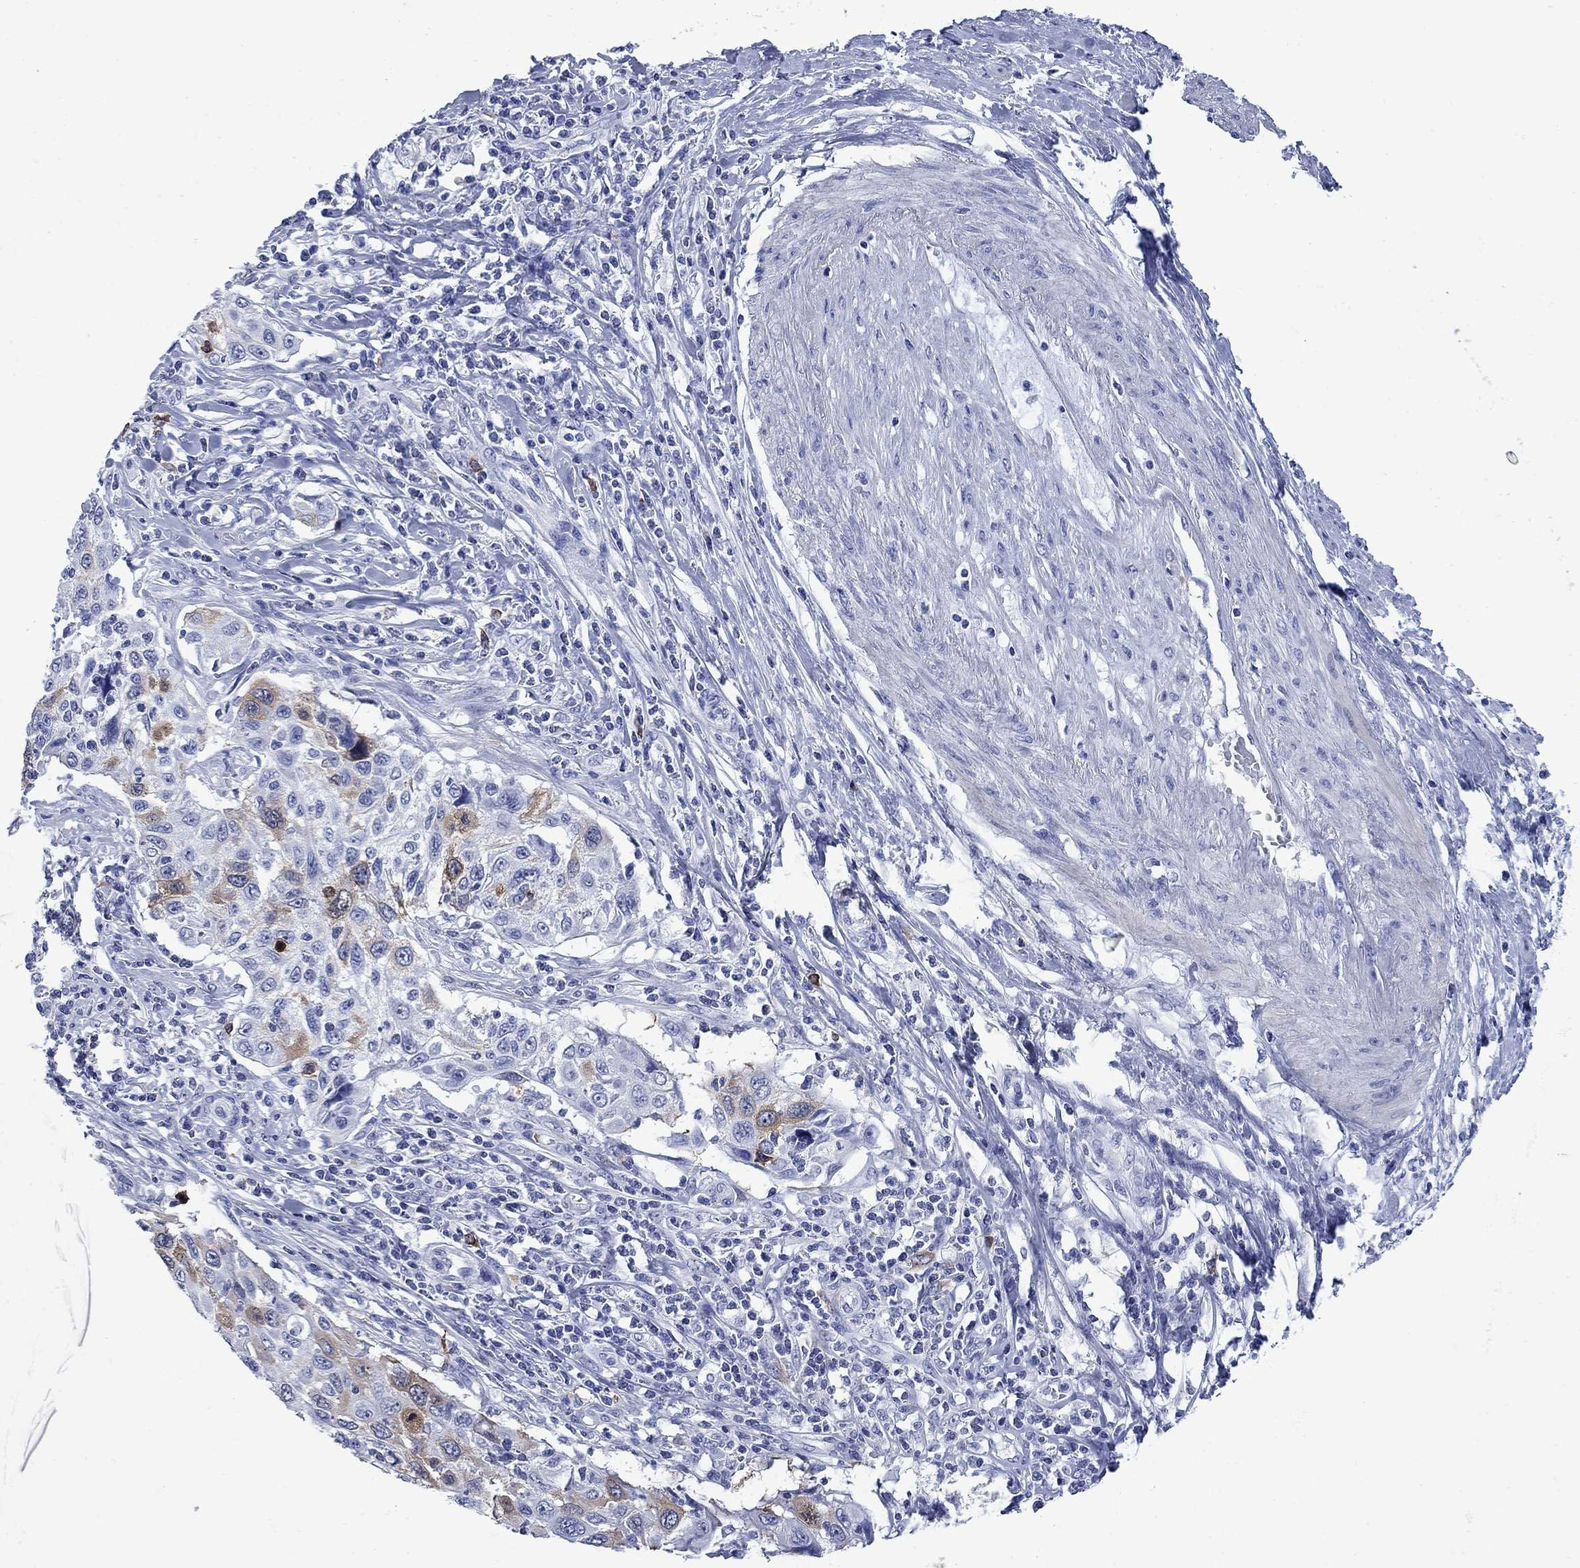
{"staining": {"intensity": "moderate", "quantity": "25%-75%", "location": "cytoplasmic/membranous"}, "tissue": "cervical cancer", "cell_type": "Tumor cells", "image_type": "cancer", "snomed": [{"axis": "morphology", "description": "Squamous cell carcinoma, NOS"}, {"axis": "topography", "description": "Cervix"}], "caption": "Brown immunohistochemical staining in human cervical cancer (squamous cell carcinoma) shows moderate cytoplasmic/membranous positivity in about 25%-75% of tumor cells.", "gene": "TACC3", "patient": {"sex": "female", "age": 70}}